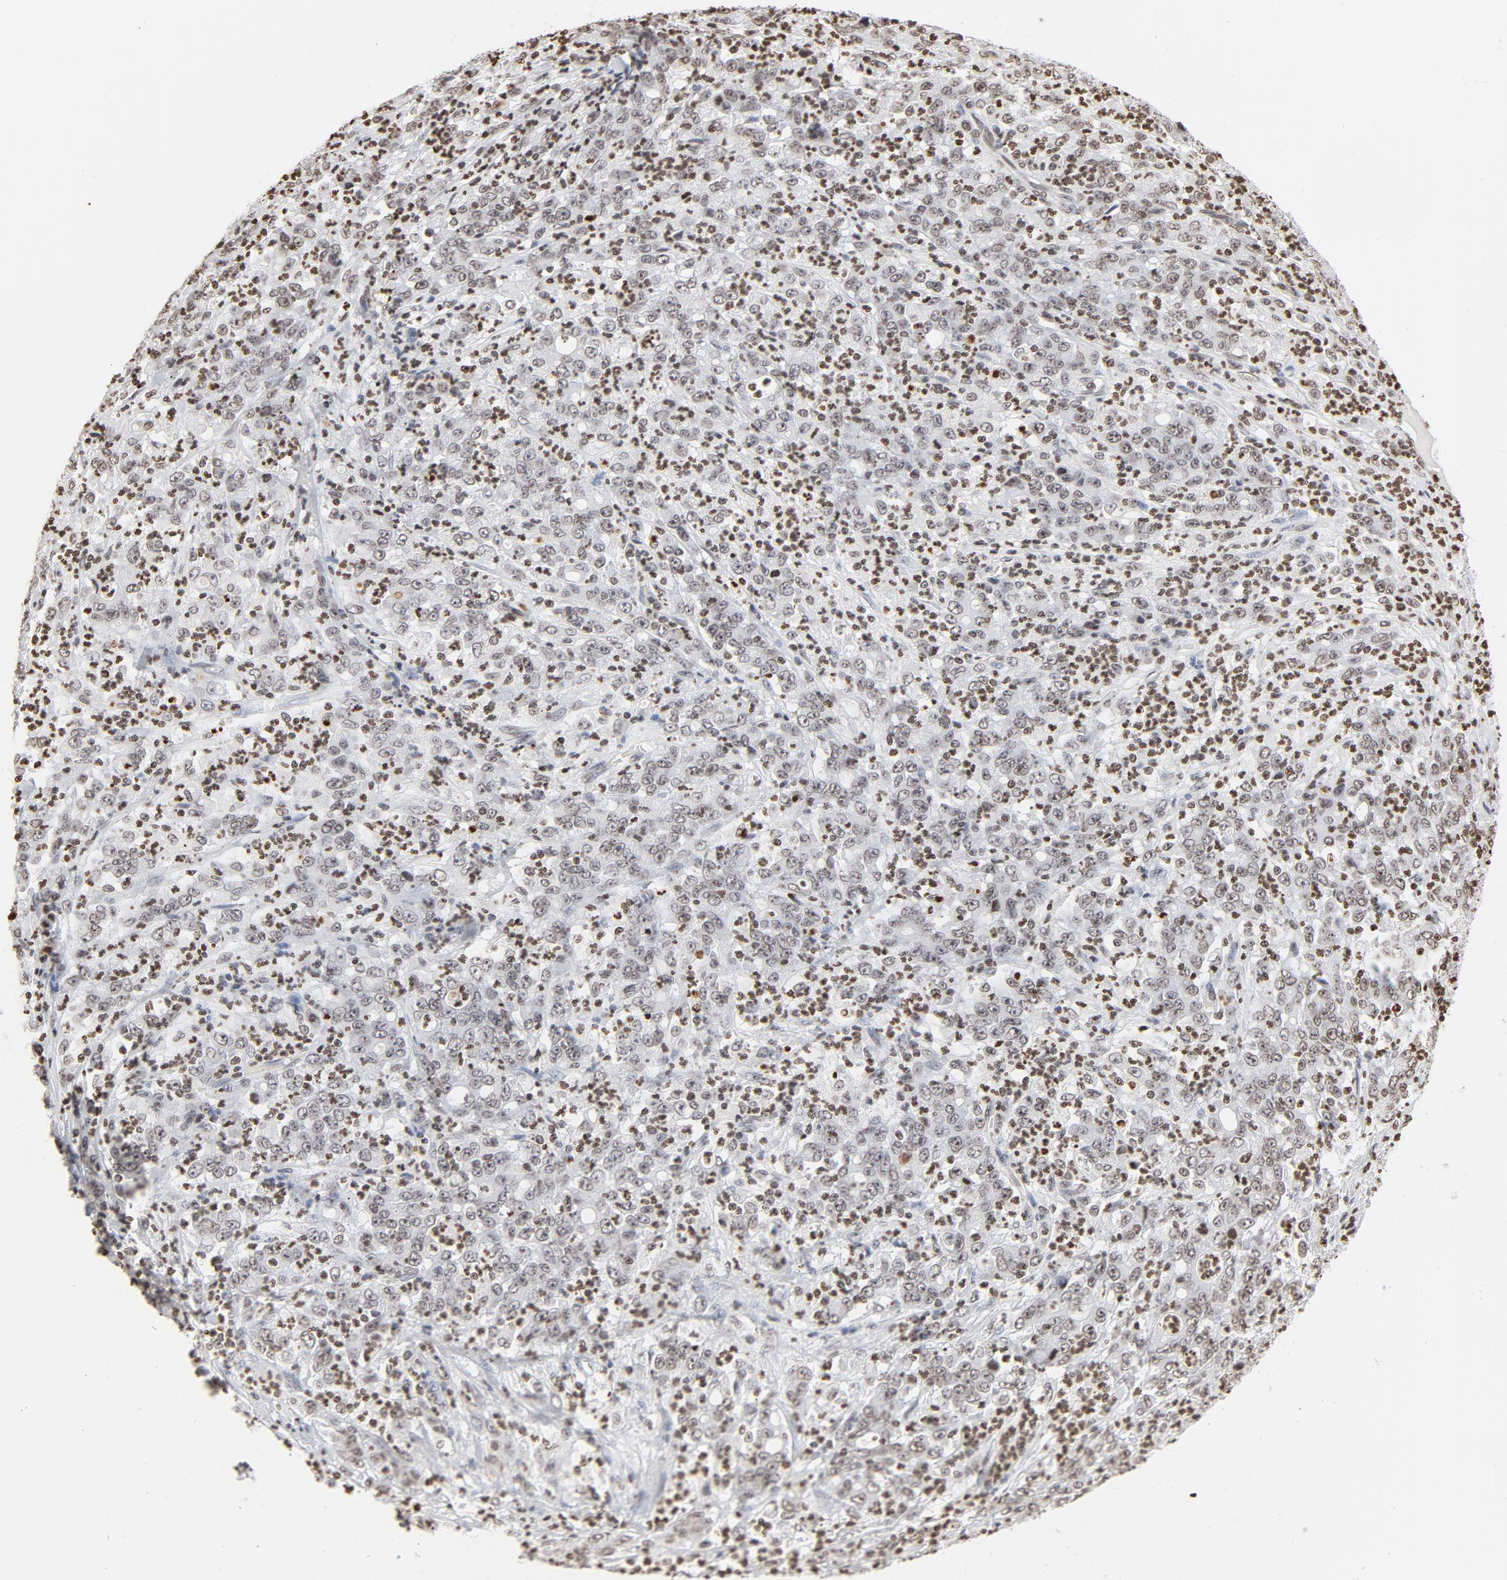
{"staining": {"intensity": "weak", "quantity": "<25%", "location": "nuclear"}, "tissue": "stomach cancer", "cell_type": "Tumor cells", "image_type": "cancer", "snomed": [{"axis": "morphology", "description": "Adenocarcinoma, NOS"}, {"axis": "topography", "description": "Stomach, lower"}], "caption": "Protein analysis of stomach cancer (adenocarcinoma) shows no significant expression in tumor cells.", "gene": "H2AC12", "patient": {"sex": "female", "age": 71}}